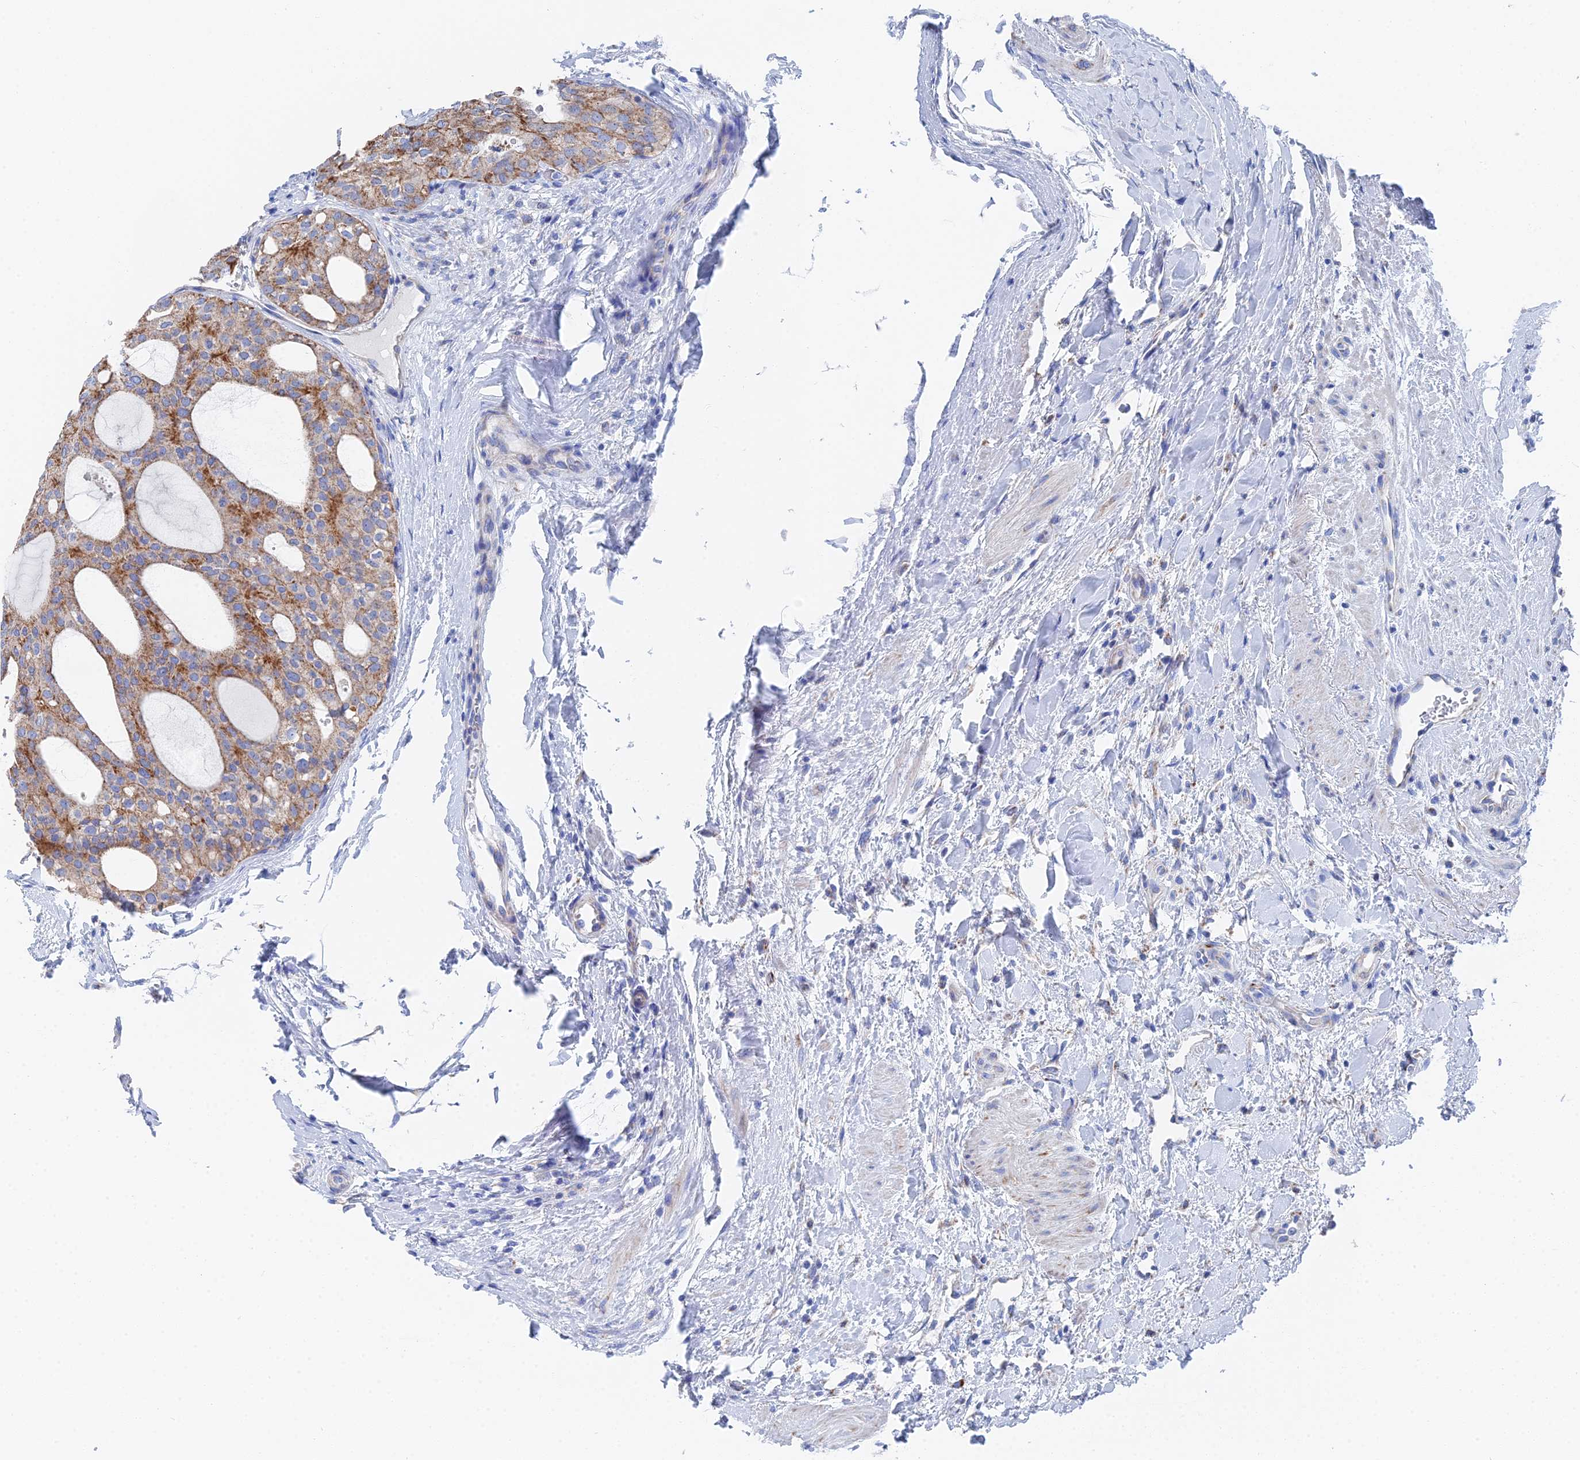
{"staining": {"intensity": "moderate", "quantity": ">75%", "location": "cytoplasmic/membranous"}, "tissue": "thyroid cancer", "cell_type": "Tumor cells", "image_type": "cancer", "snomed": [{"axis": "morphology", "description": "Follicular adenoma carcinoma, NOS"}, {"axis": "topography", "description": "Thyroid gland"}], "caption": "DAB (3,3'-diaminobenzidine) immunohistochemical staining of thyroid follicular adenoma carcinoma shows moderate cytoplasmic/membranous protein positivity in approximately >75% of tumor cells.", "gene": "IFT80", "patient": {"sex": "male", "age": 75}}